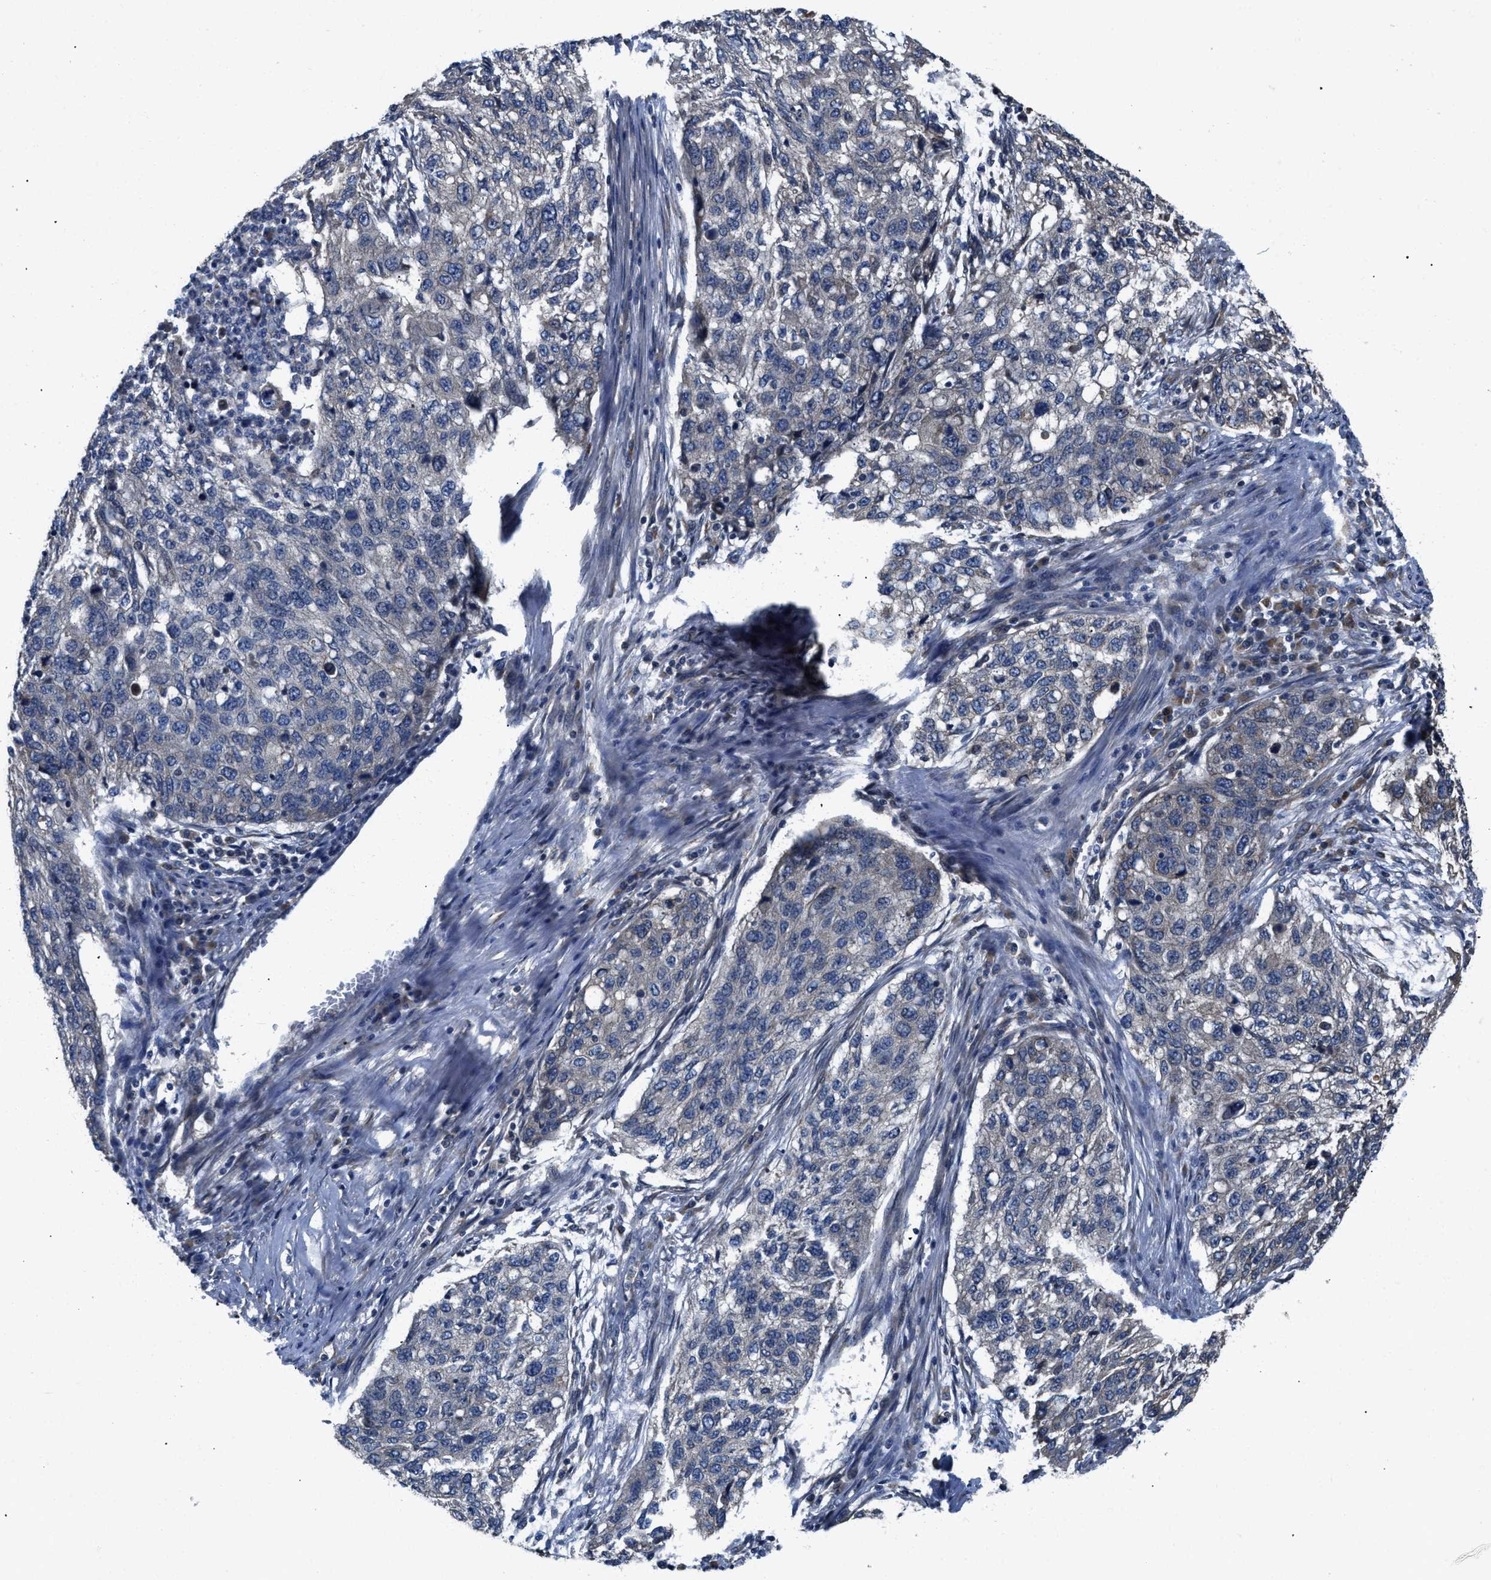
{"staining": {"intensity": "negative", "quantity": "none", "location": "none"}, "tissue": "lung cancer", "cell_type": "Tumor cells", "image_type": "cancer", "snomed": [{"axis": "morphology", "description": "Squamous cell carcinoma, NOS"}, {"axis": "topography", "description": "Lung"}], "caption": "Protein analysis of squamous cell carcinoma (lung) displays no significant expression in tumor cells.", "gene": "CEP128", "patient": {"sex": "female", "age": 63}}